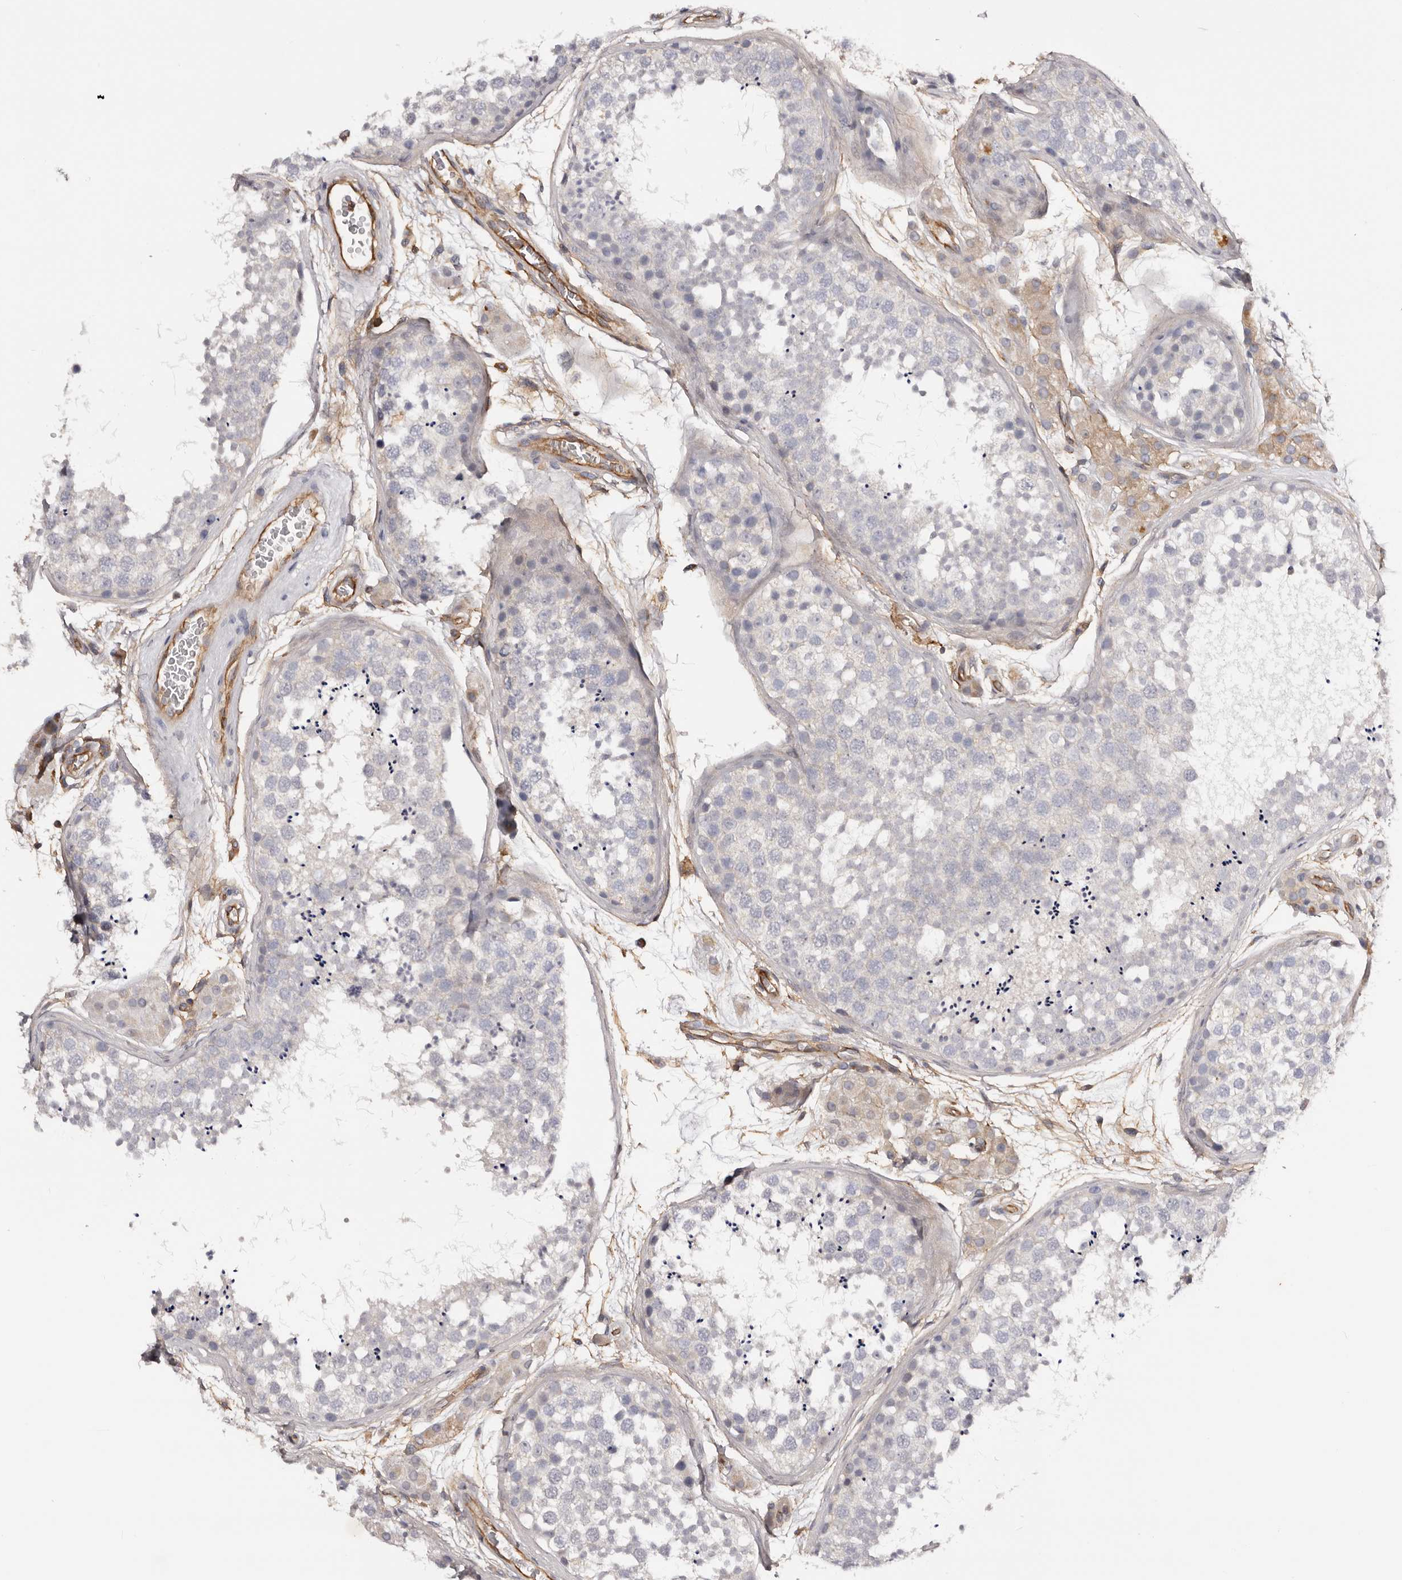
{"staining": {"intensity": "negative", "quantity": "none", "location": "none"}, "tissue": "testis", "cell_type": "Cells in seminiferous ducts", "image_type": "normal", "snomed": [{"axis": "morphology", "description": "Normal tissue, NOS"}, {"axis": "topography", "description": "Testis"}], "caption": "IHC photomicrograph of normal testis: human testis stained with DAB (3,3'-diaminobenzidine) reveals no significant protein staining in cells in seminiferous ducts.", "gene": "DMRT2", "patient": {"sex": "male", "age": 56}}